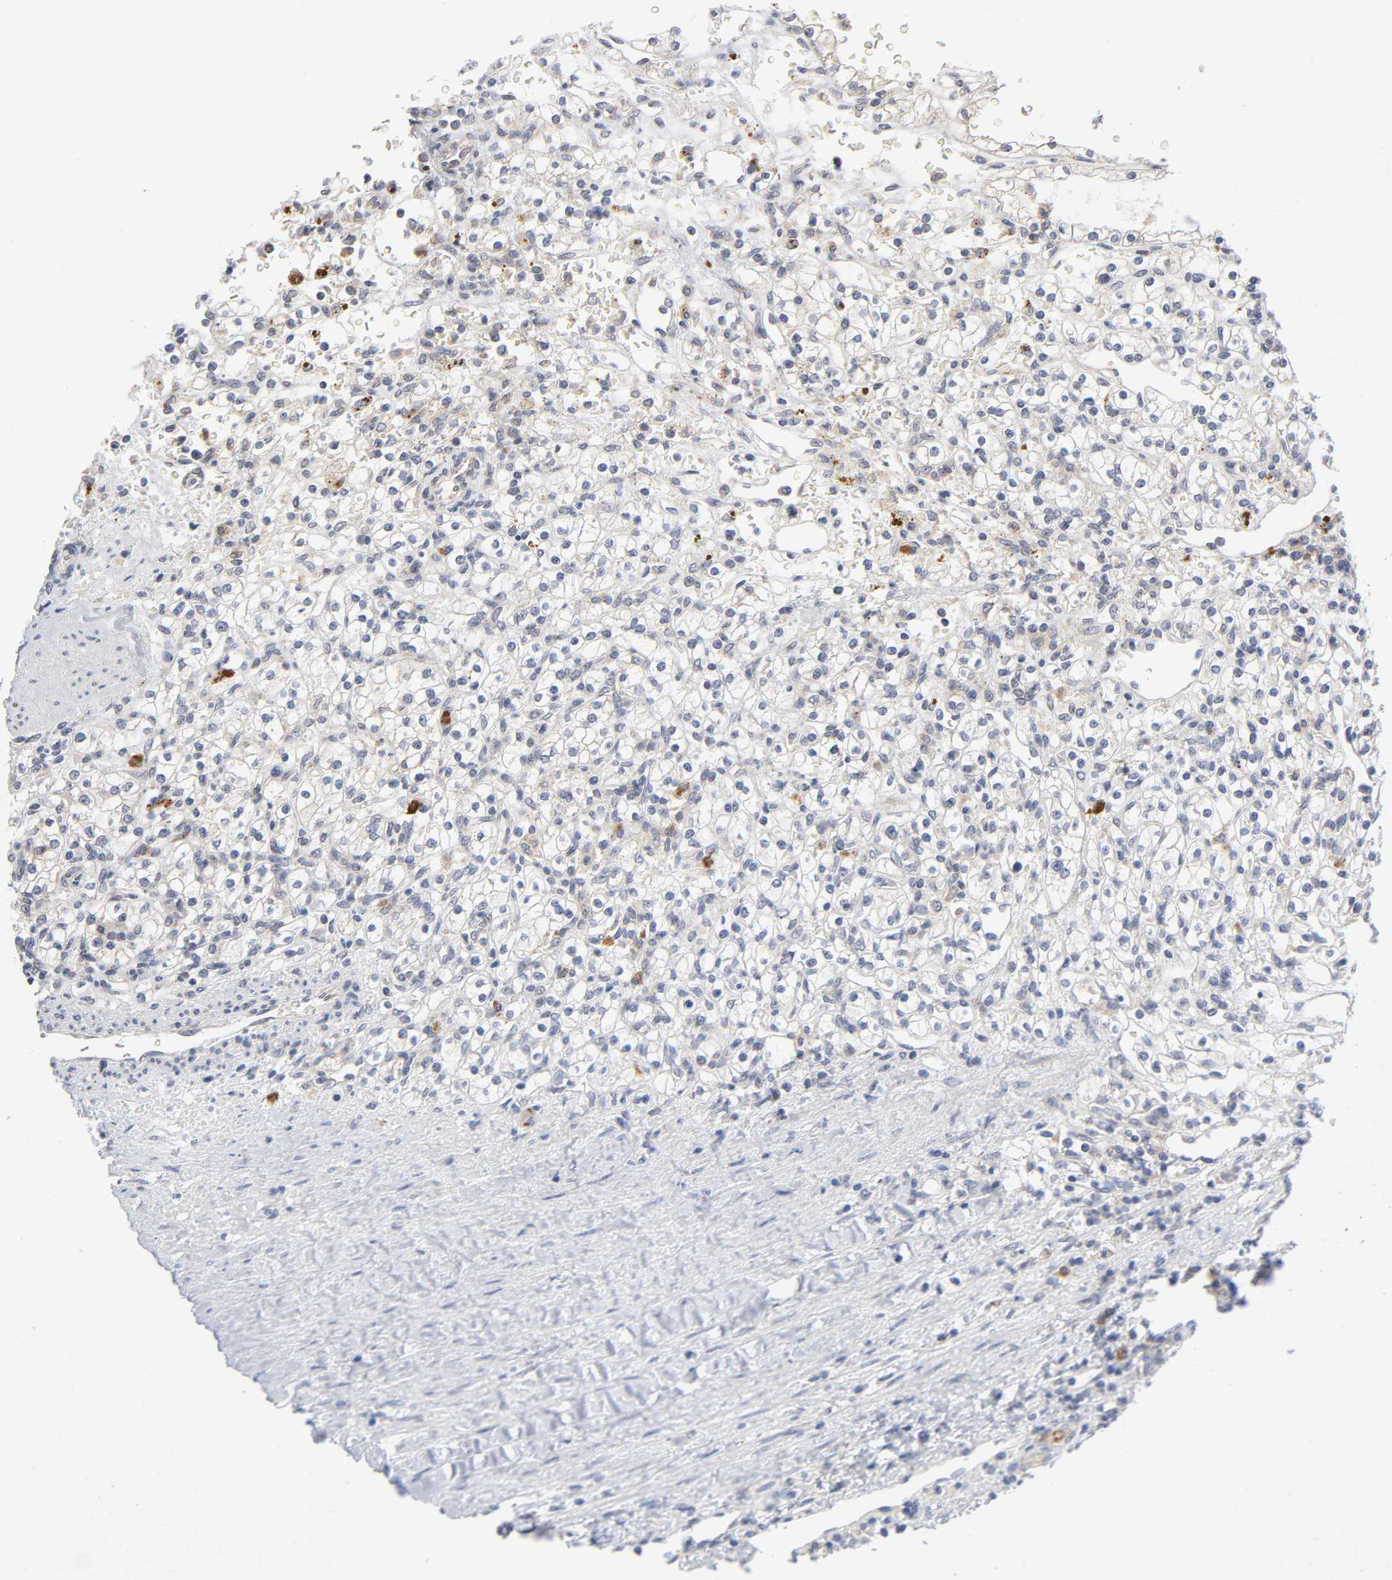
{"staining": {"intensity": "weak", "quantity": "<25%", "location": "cytoplasmic/membranous"}, "tissue": "renal cancer", "cell_type": "Tumor cells", "image_type": "cancer", "snomed": [{"axis": "morphology", "description": "Normal tissue, NOS"}, {"axis": "morphology", "description": "Adenocarcinoma, NOS"}, {"axis": "topography", "description": "Kidney"}], "caption": "Tumor cells are negative for protein expression in human renal cancer. Brightfield microscopy of immunohistochemistry (IHC) stained with DAB (brown) and hematoxylin (blue), captured at high magnification.", "gene": "EIF5", "patient": {"sex": "female", "age": 55}}